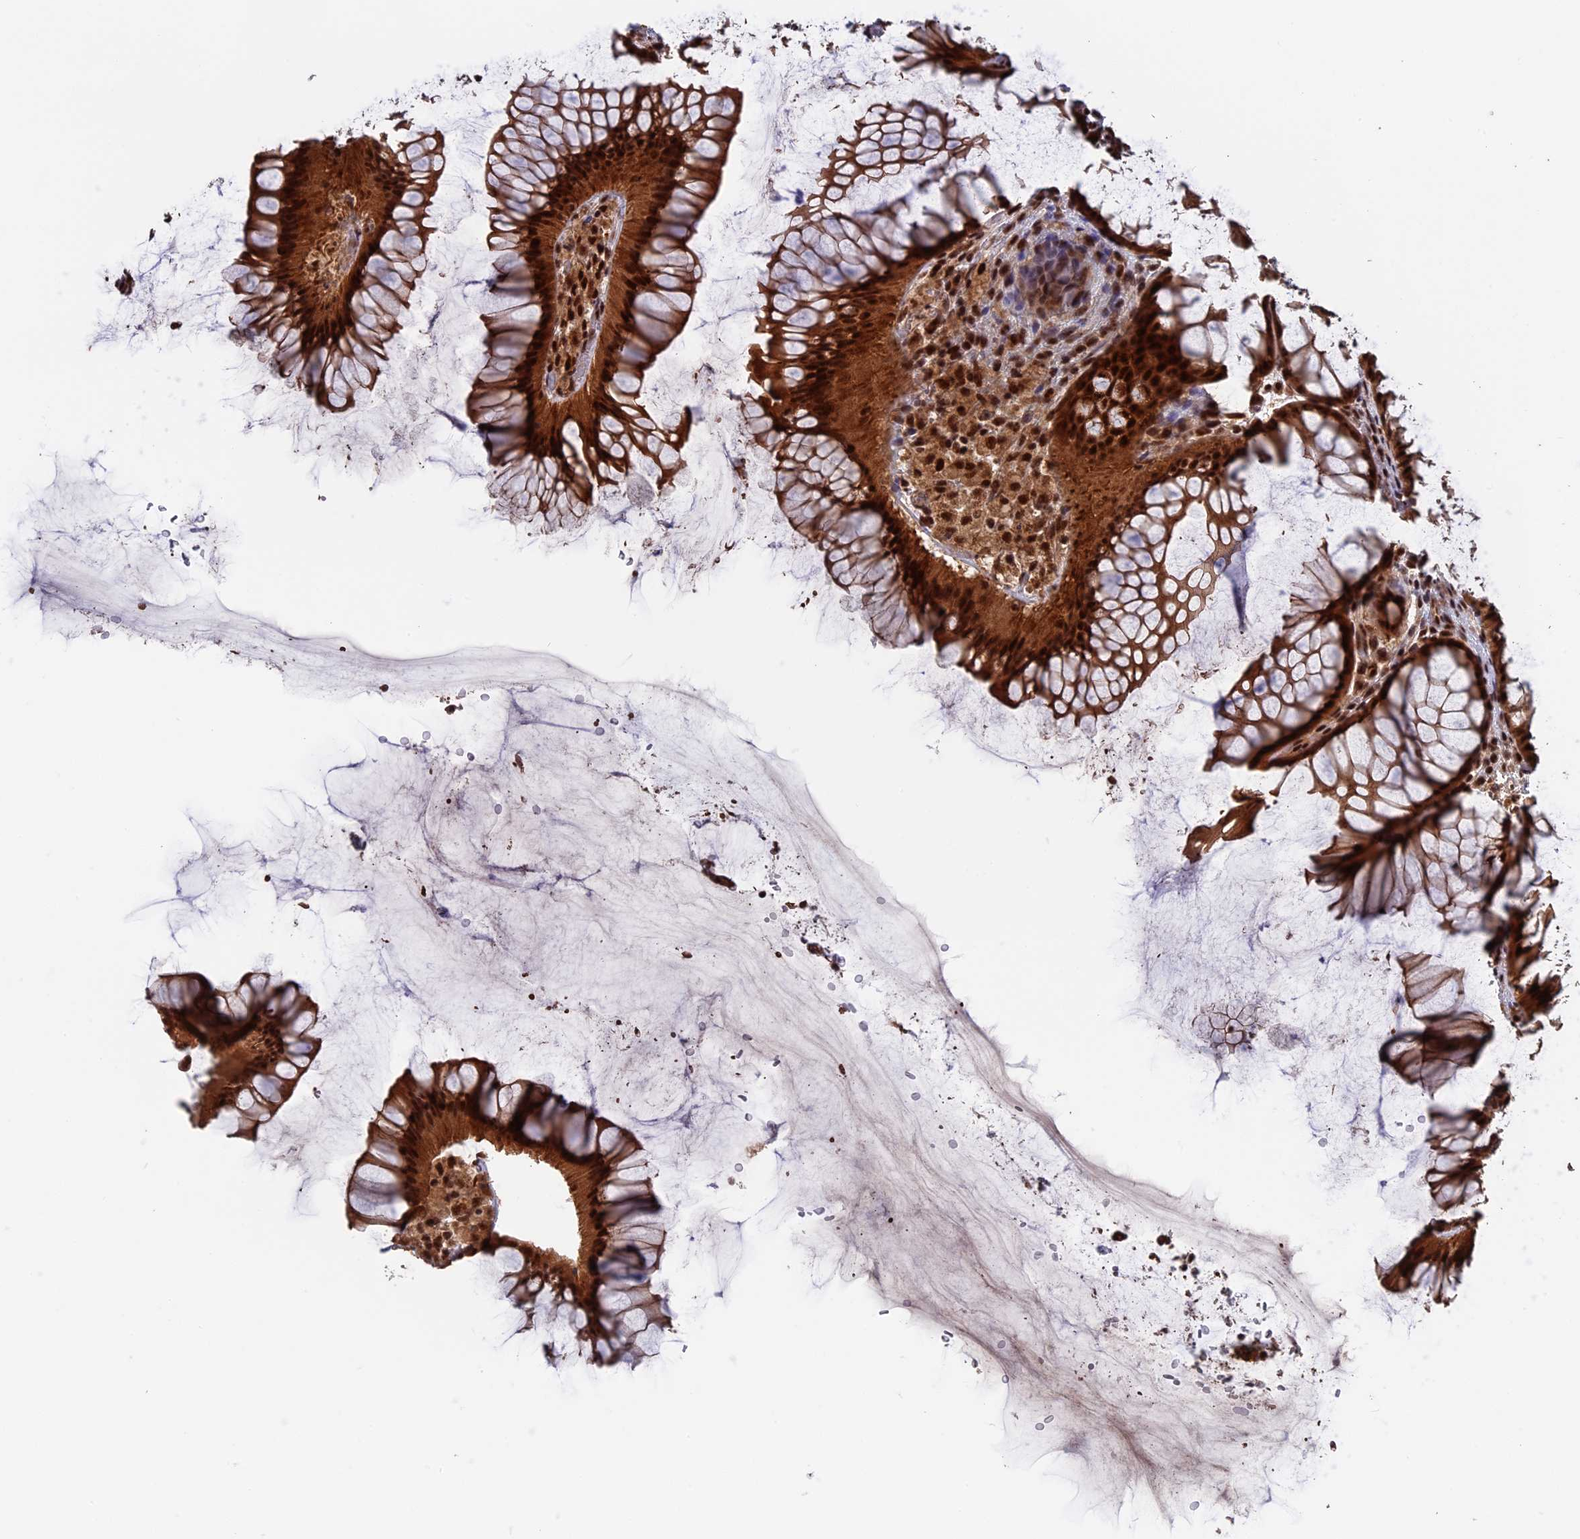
{"staining": {"intensity": "moderate", "quantity": ">75%", "location": "cytoplasmic/membranous,nuclear"}, "tissue": "colon", "cell_type": "Endothelial cells", "image_type": "normal", "snomed": [{"axis": "morphology", "description": "Normal tissue, NOS"}, {"axis": "topography", "description": "Colon"}], "caption": "A brown stain labels moderate cytoplasmic/membranous,nuclear expression of a protein in endothelial cells of normal human colon. The staining was performed using DAB (3,3'-diaminobenzidine), with brown indicating positive protein expression. Nuclei are stained blue with hematoxylin.", "gene": "CACTIN", "patient": {"sex": "female", "age": 82}}